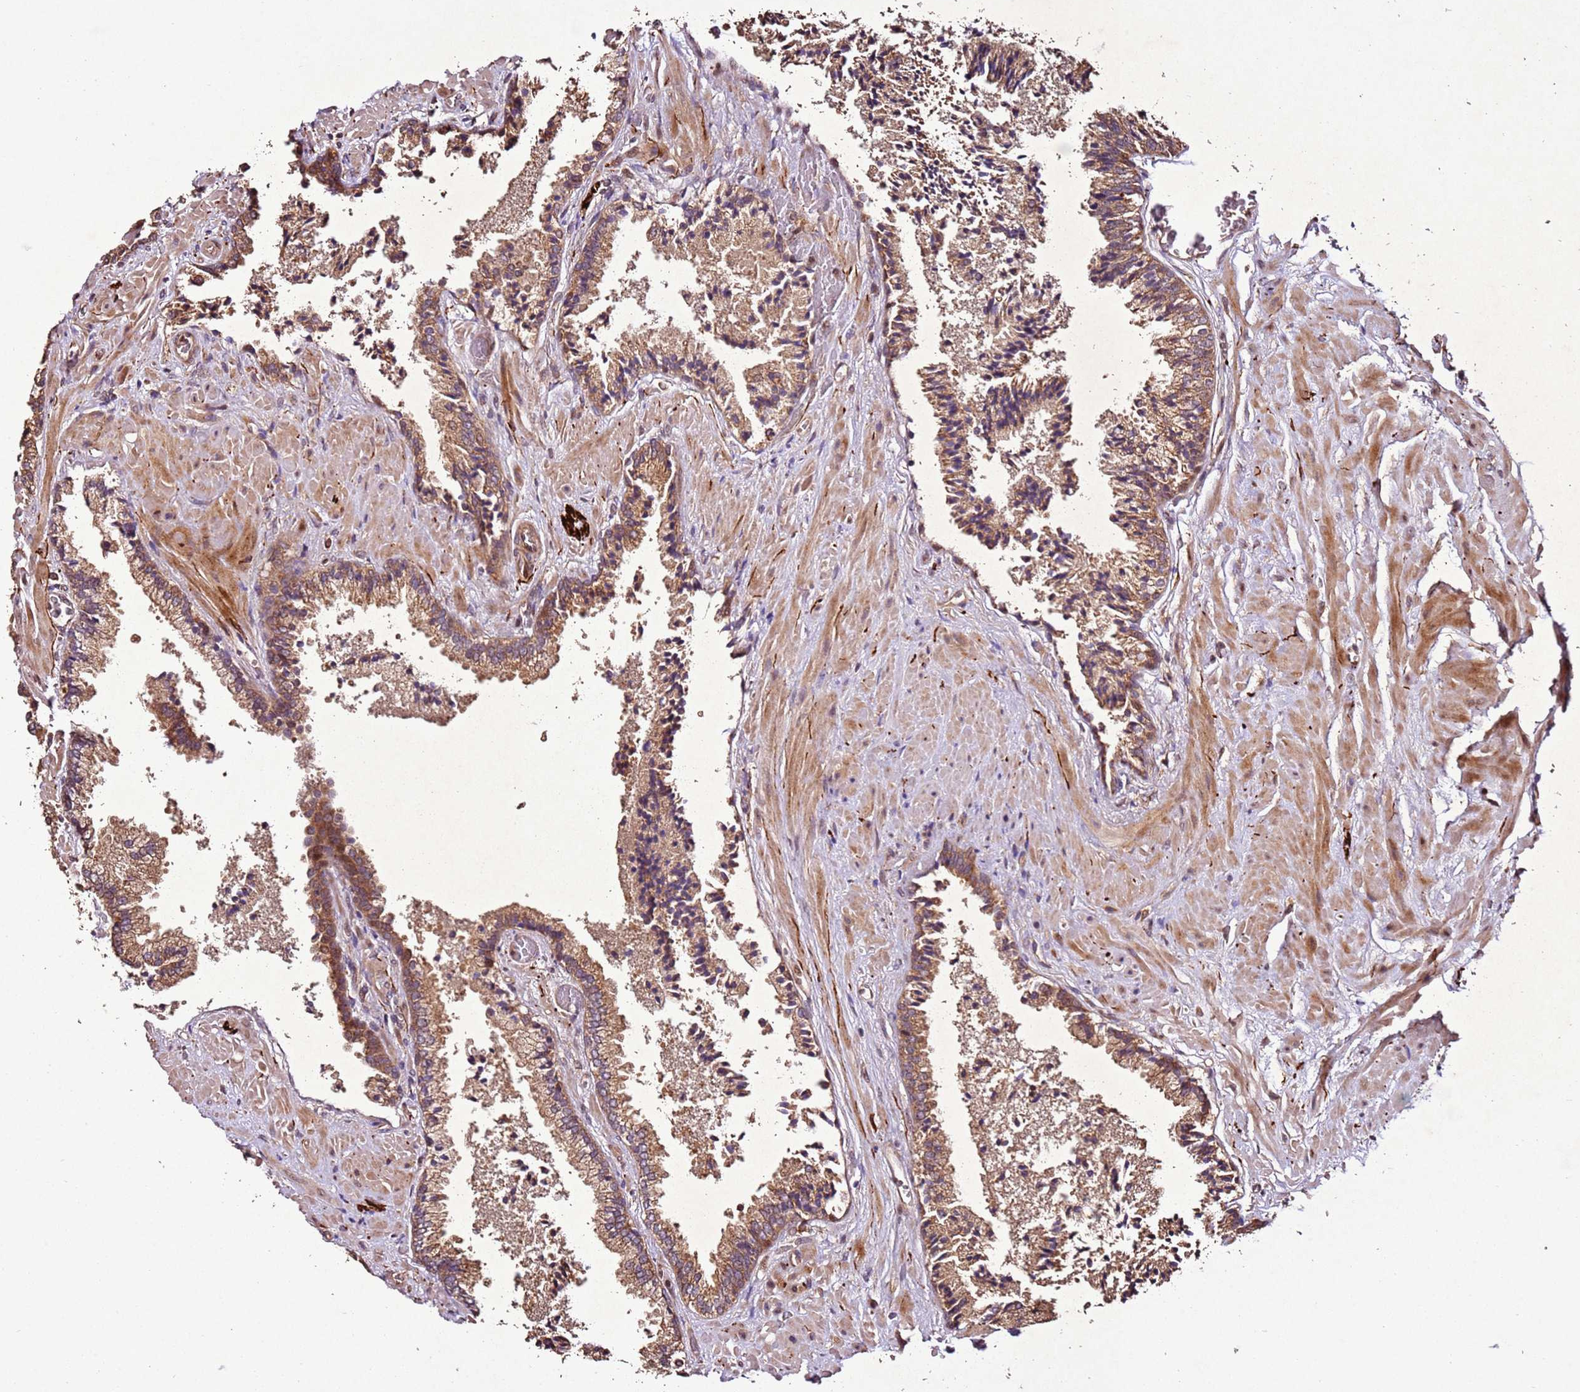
{"staining": {"intensity": "moderate", "quantity": ">75%", "location": "cytoplasmic/membranous"}, "tissue": "prostate cancer", "cell_type": "Tumor cells", "image_type": "cancer", "snomed": [{"axis": "morphology", "description": "Adenocarcinoma, High grade"}, {"axis": "topography", "description": "Prostate"}], "caption": "Prostate cancer (adenocarcinoma (high-grade)) stained with DAB (3,3'-diaminobenzidine) immunohistochemistry (IHC) shows medium levels of moderate cytoplasmic/membranous staining in approximately >75% of tumor cells.", "gene": "PTMA", "patient": {"sex": "male", "age": 71}}